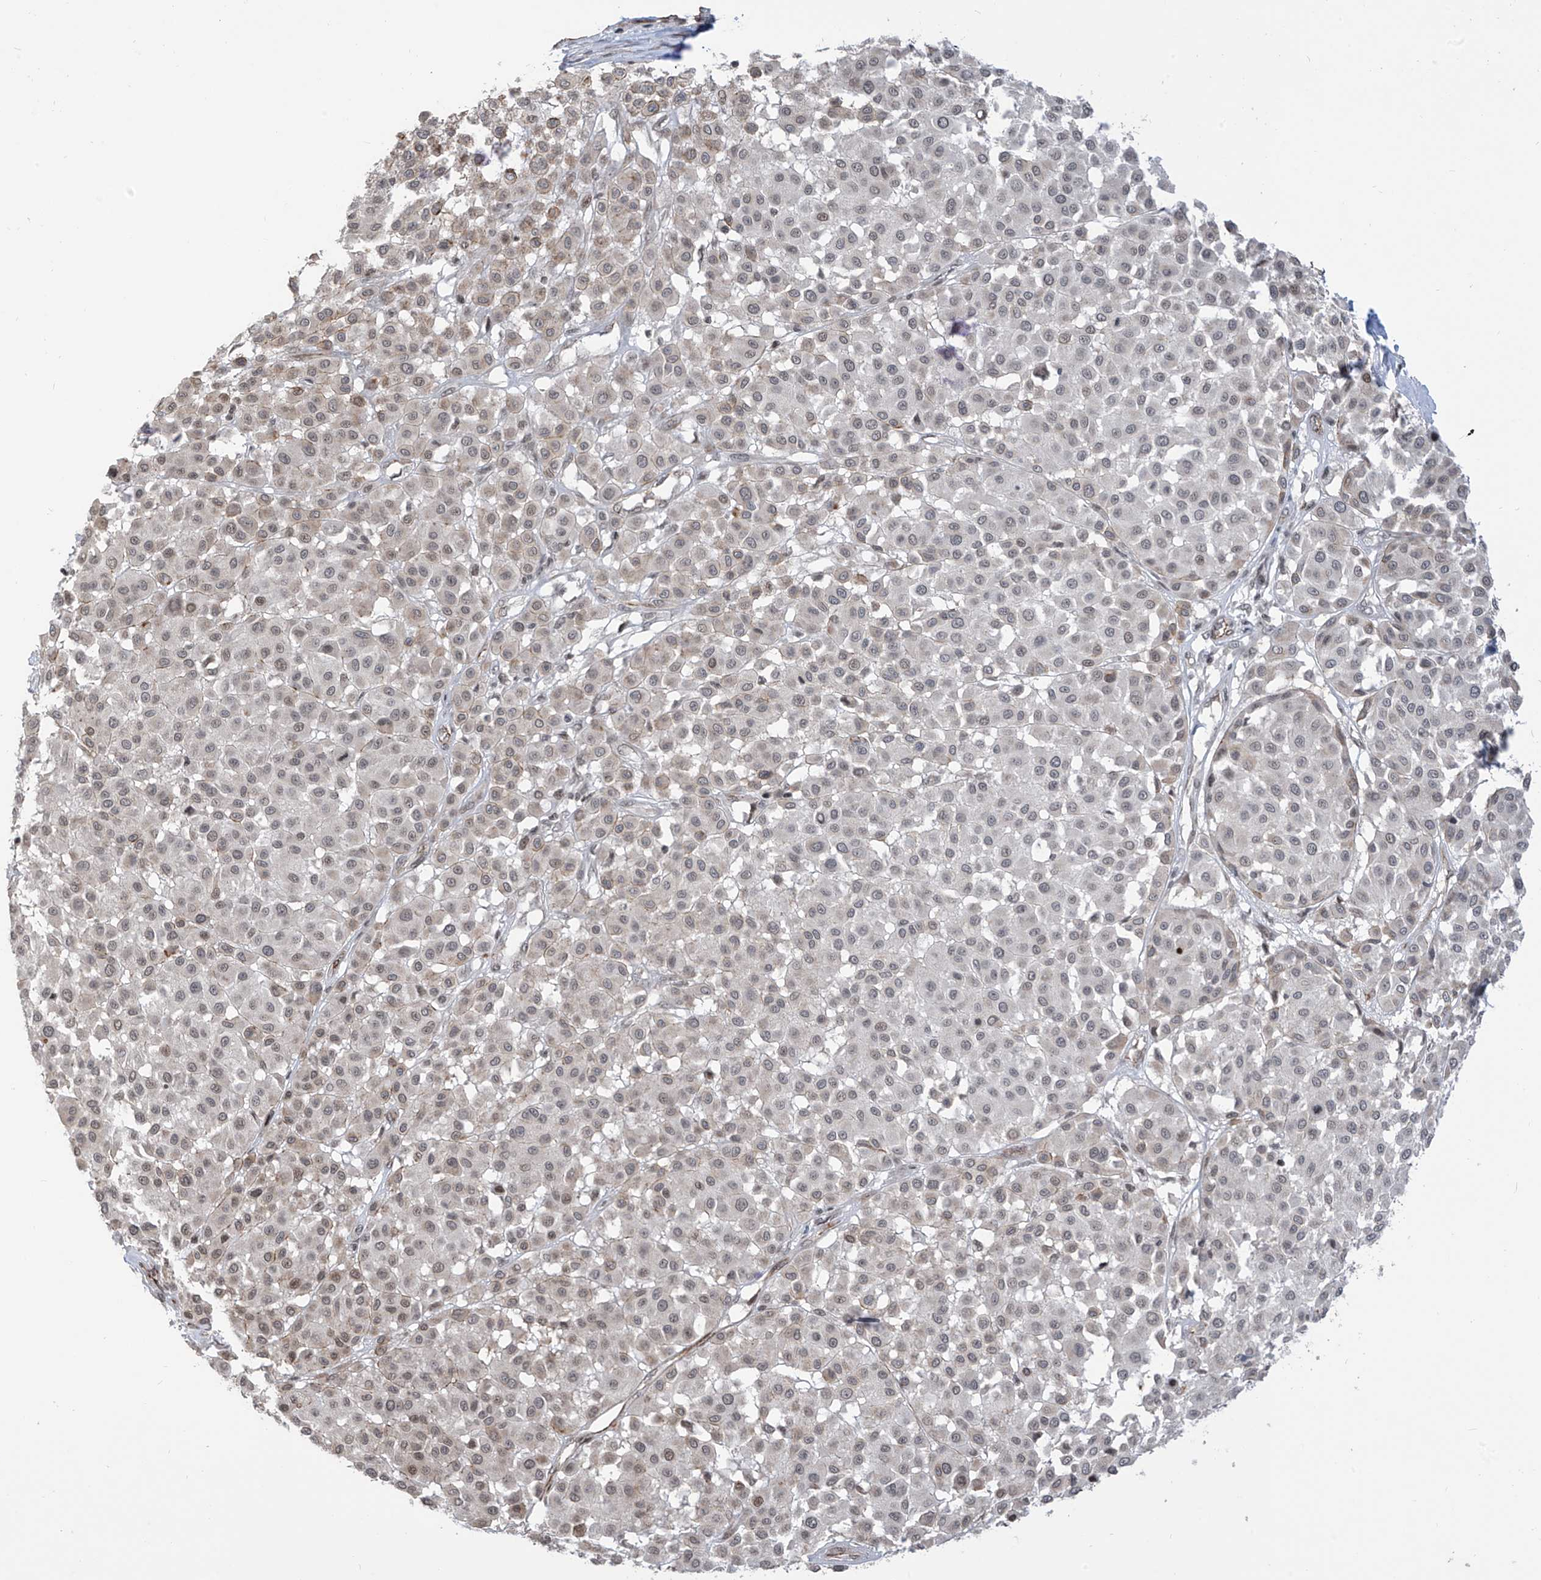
{"staining": {"intensity": "negative", "quantity": "none", "location": "none"}, "tissue": "melanoma", "cell_type": "Tumor cells", "image_type": "cancer", "snomed": [{"axis": "morphology", "description": "Malignant melanoma, Metastatic site"}, {"axis": "topography", "description": "Soft tissue"}], "caption": "Histopathology image shows no significant protein staining in tumor cells of melanoma. Nuclei are stained in blue.", "gene": "METAP1D", "patient": {"sex": "male", "age": 41}}